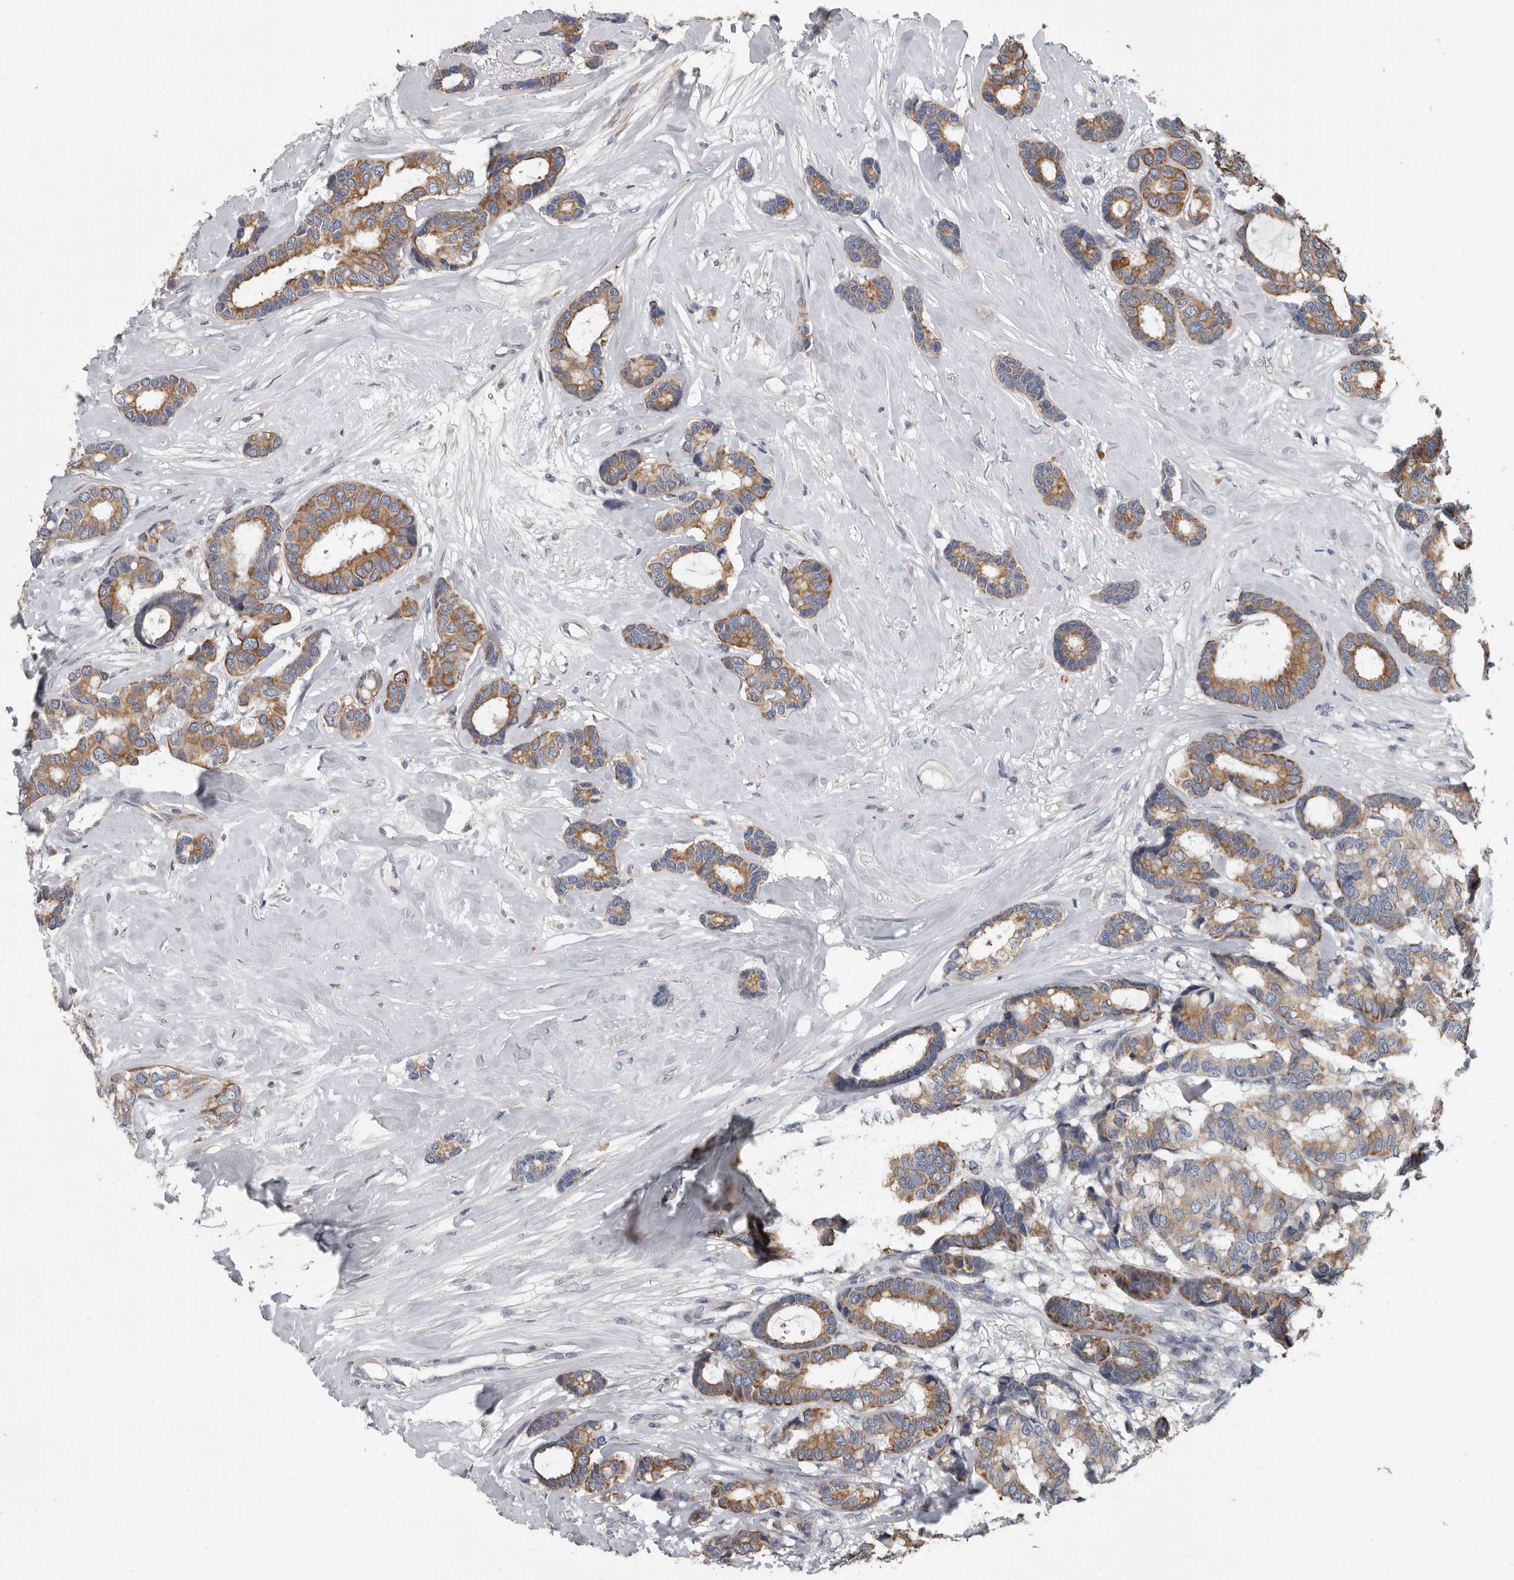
{"staining": {"intensity": "moderate", "quantity": ">75%", "location": "cytoplasmic/membranous"}, "tissue": "breast cancer", "cell_type": "Tumor cells", "image_type": "cancer", "snomed": [{"axis": "morphology", "description": "Duct carcinoma"}, {"axis": "topography", "description": "Breast"}], "caption": "Protein expression analysis of breast invasive ductal carcinoma demonstrates moderate cytoplasmic/membranous positivity in about >75% of tumor cells.", "gene": "DPY19L4", "patient": {"sex": "female", "age": 87}}